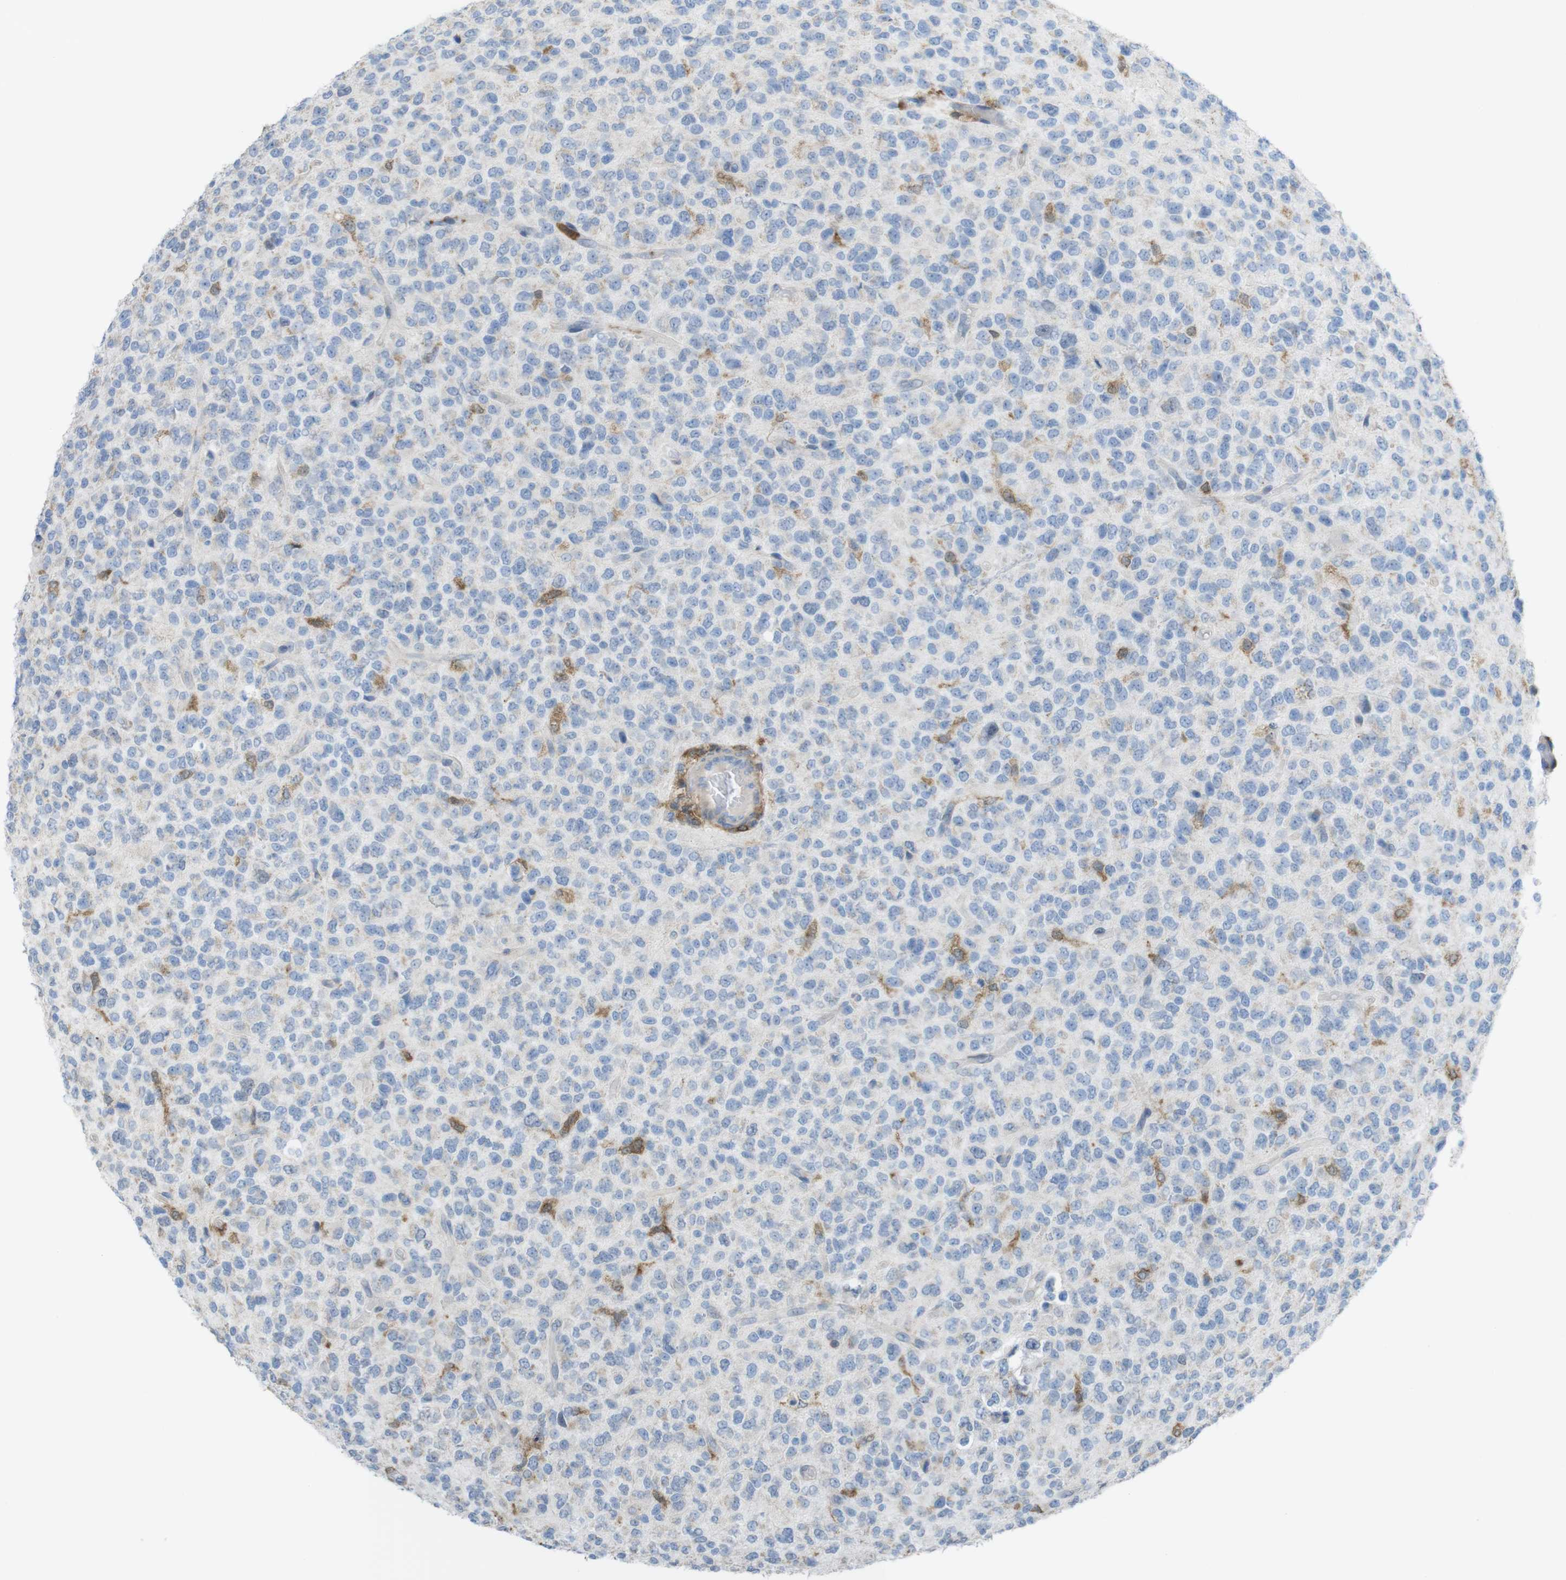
{"staining": {"intensity": "moderate", "quantity": "<25%", "location": "cytoplasmic/membranous"}, "tissue": "glioma", "cell_type": "Tumor cells", "image_type": "cancer", "snomed": [{"axis": "morphology", "description": "Glioma, malignant, High grade"}, {"axis": "topography", "description": "pancreas cauda"}], "caption": "High-magnification brightfield microscopy of malignant high-grade glioma stained with DAB (brown) and counterstained with hematoxylin (blue). tumor cells exhibit moderate cytoplasmic/membranous positivity is seen in about<25% of cells.", "gene": "PRKCD", "patient": {"sex": "male", "age": 60}}